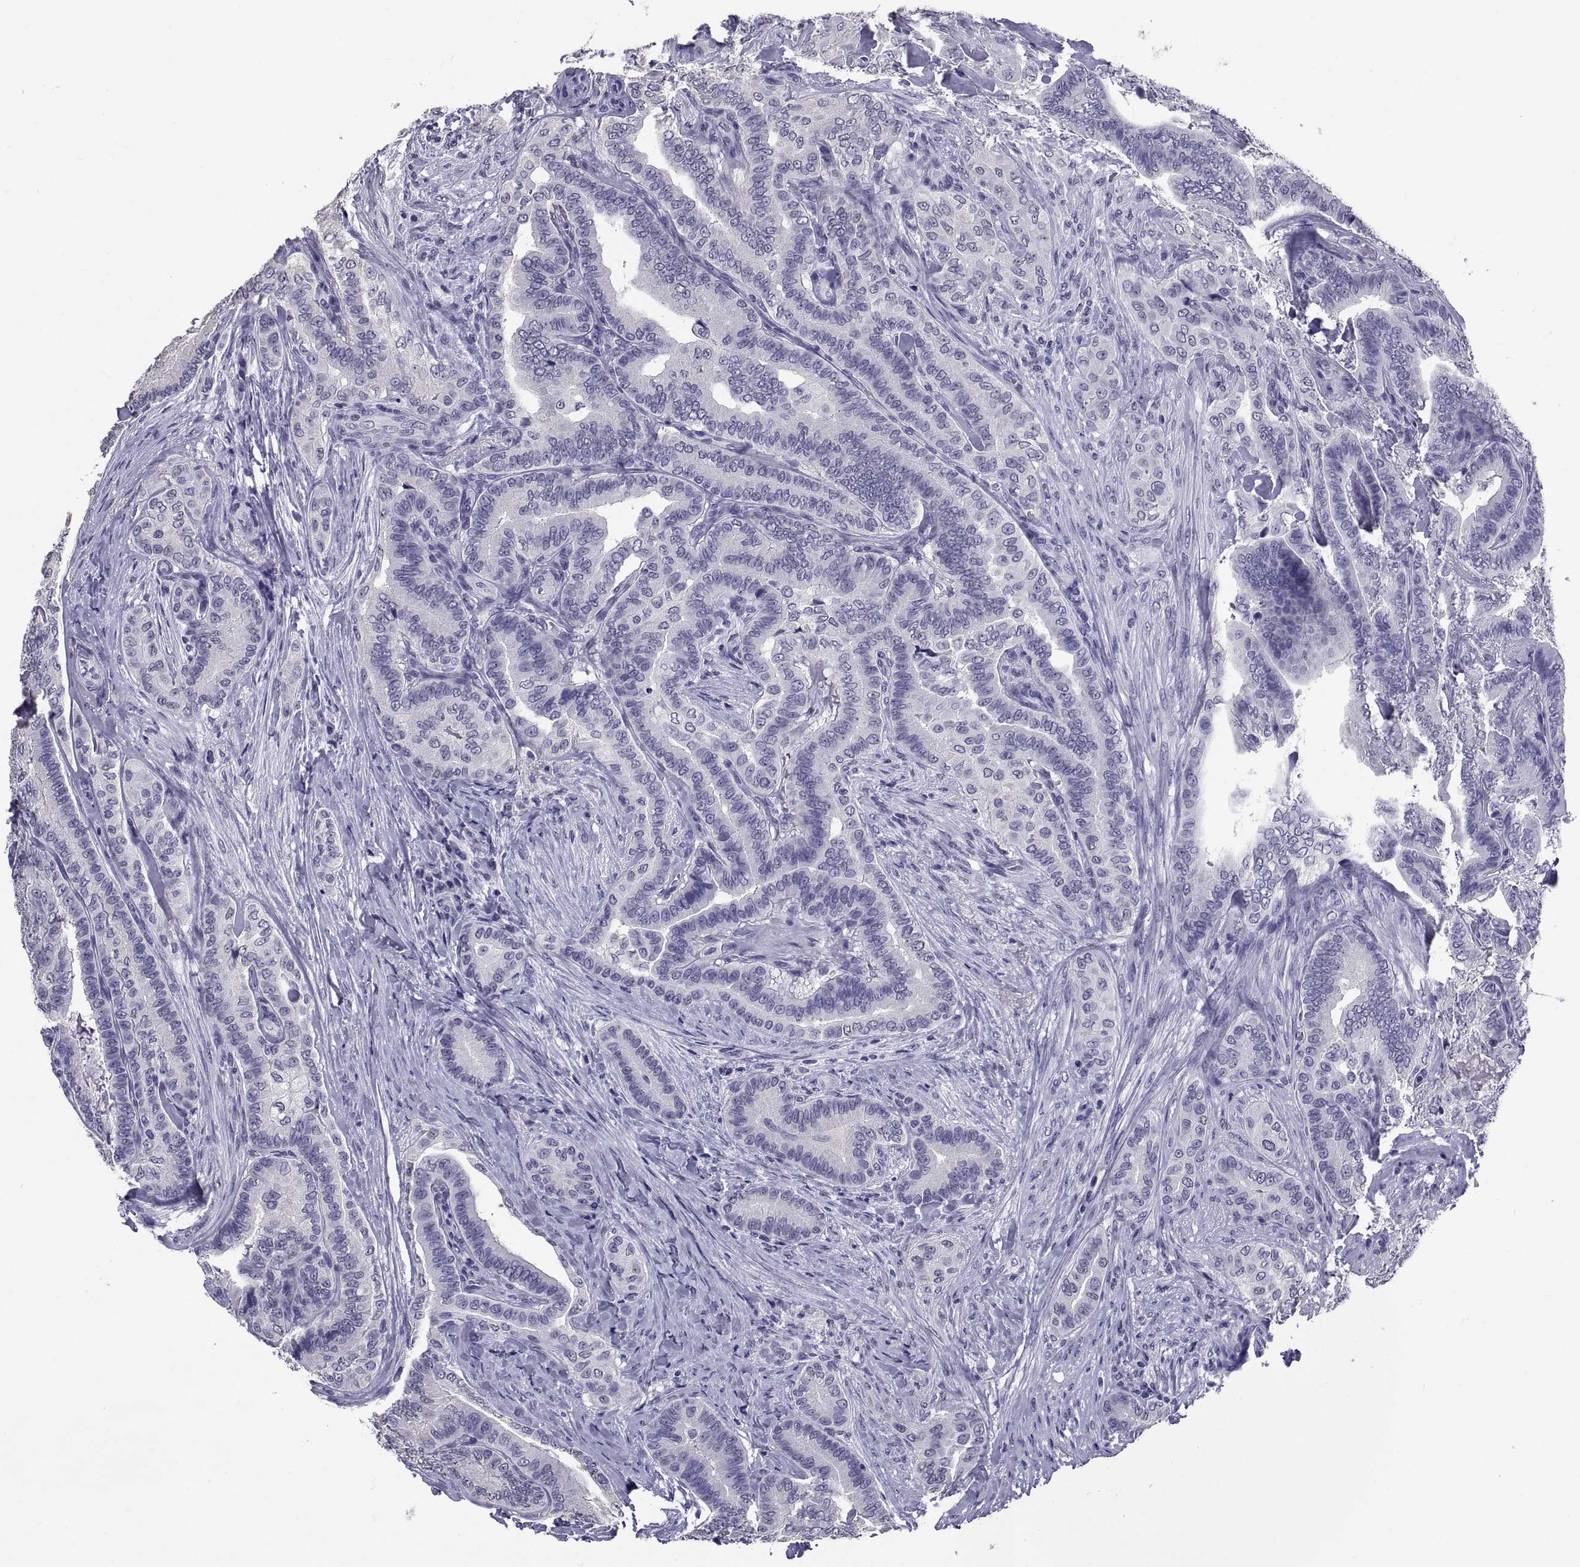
{"staining": {"intensity": "negative", "quantity": "none", "location": "none"}, "tissue": "thyroid cancer", "cell_type": "Tumor cells", "image_type": "cancer", "snomed": [{"axis": "morphology", "description": "Papillary adenocarcinoma, NOS"}, {"axis": "topography", "description": "Thyroid gland"}], "caption": "IHC histopathology image of neoplastic tissue: thyroid cancer stained with DAB (3,3'-diaminobenzidine) reveals no significant protein positivity in tumor cells.", "gene": "TGFBR3L", "patient": {"sex": "male", "age": 61}}